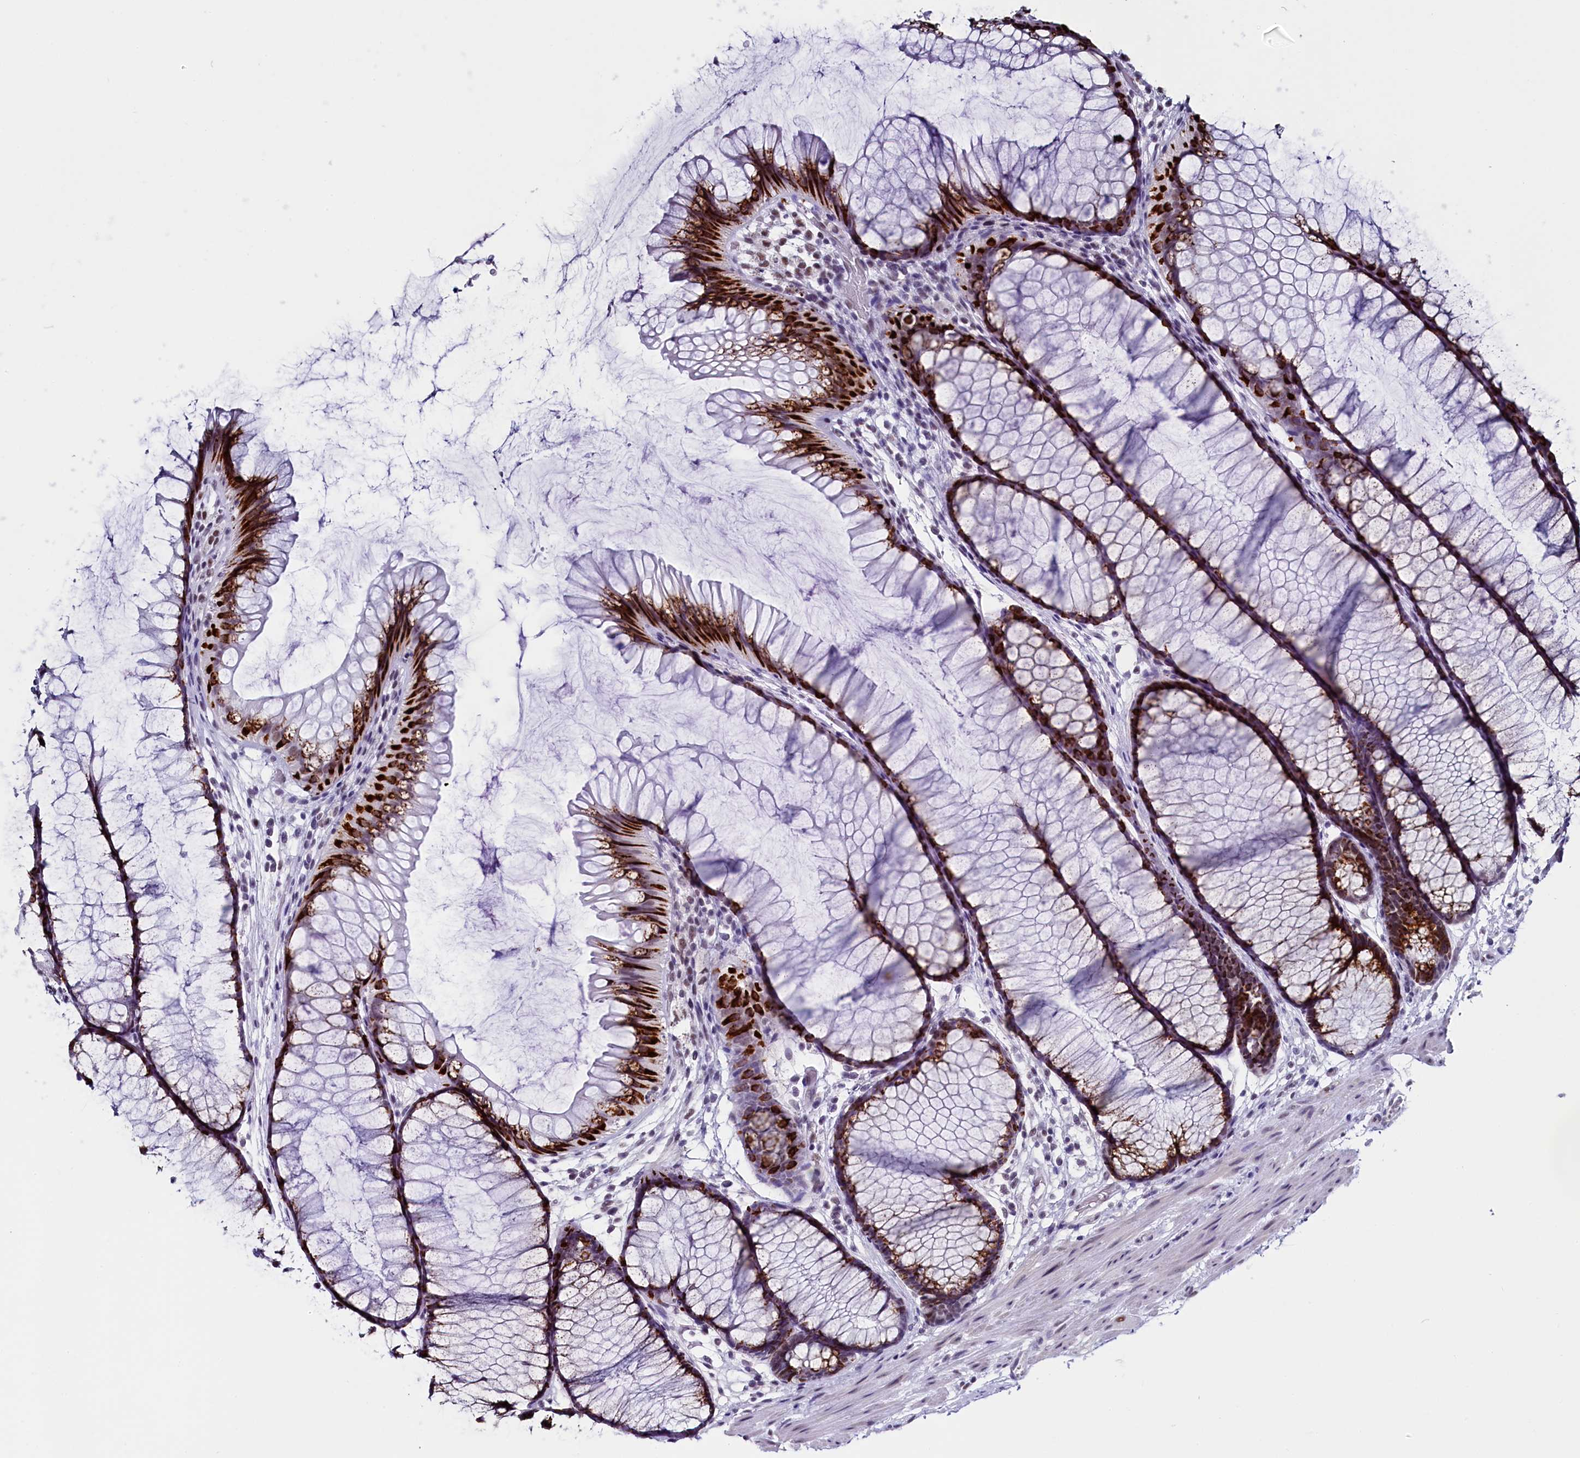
{"staining": {"intensity": "negative", "quantity": "none", "location": "none"}, "tissue": "colon", "cell_type": "Endothelial cells", "image_type": "normal", "snomed": [{"axis": "morphology", "description": "Normal tissue, NOS"}, {"axis": "topography", "description": "Colon"}], "caption": "DAB (3,3'-diaminobenzidine) immunohistochemical staining of normal colon reveals no significant staining in endothelial cells.", "gene": "CD2BP2", "patient": {"sex": "female", "age": 82}}